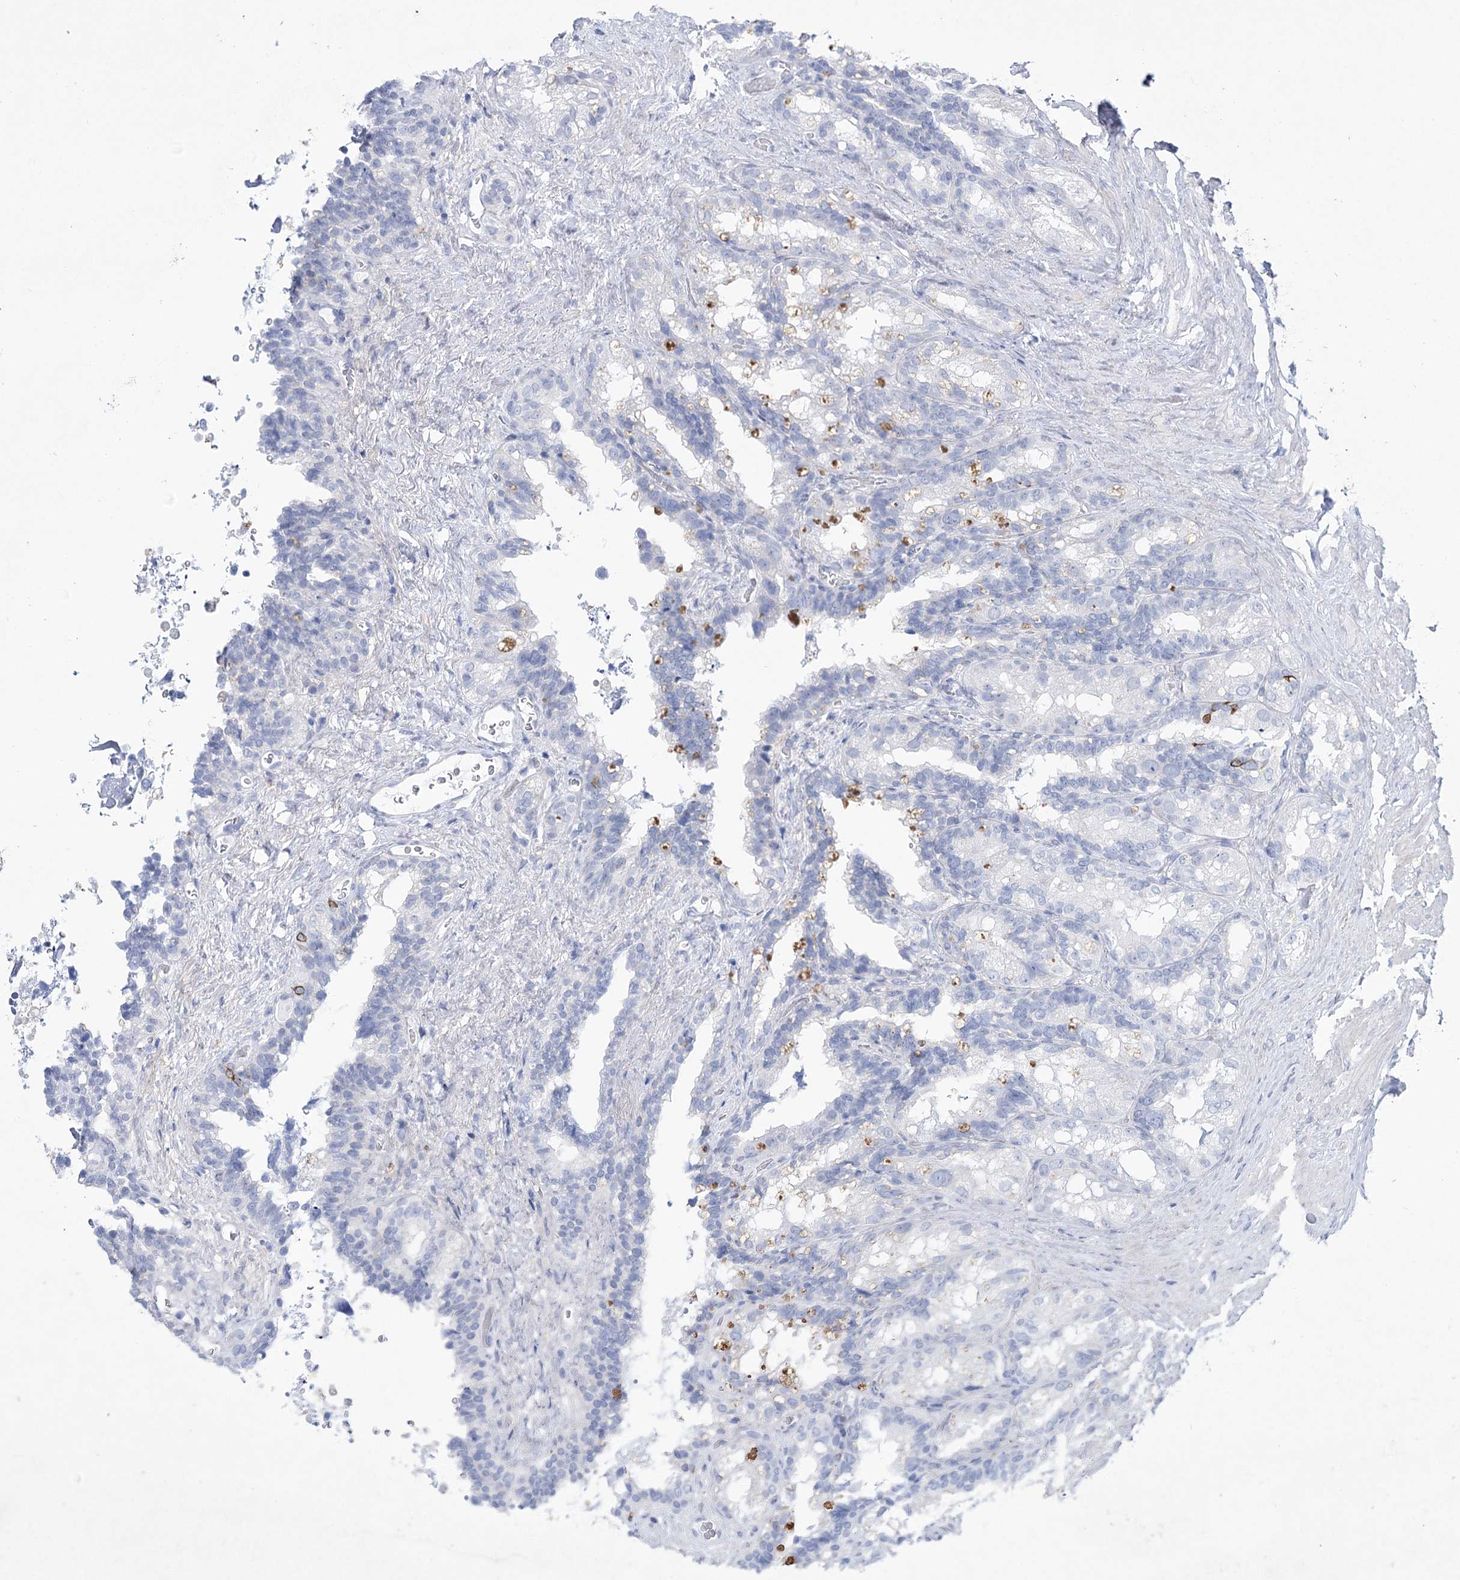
{"staining": {"intensity": "negative", "quantity": "none", "location": "none"}, "tissue": "seminal vesicle", "cell_type": "Glandular cells", "image_type": "normal", "snomed": [{"axis": "morphology", "description": "Normal tissue, NOS"}, {"axis": "topography", "description": "Seminal veicle"}], "caption": "DAB immunohistochemical staining of benign seminal vesicle reveals no significant positivity in glandular cells.", "gene": "CCDC88A", "patient": {"sex": "male", "age": 60}}